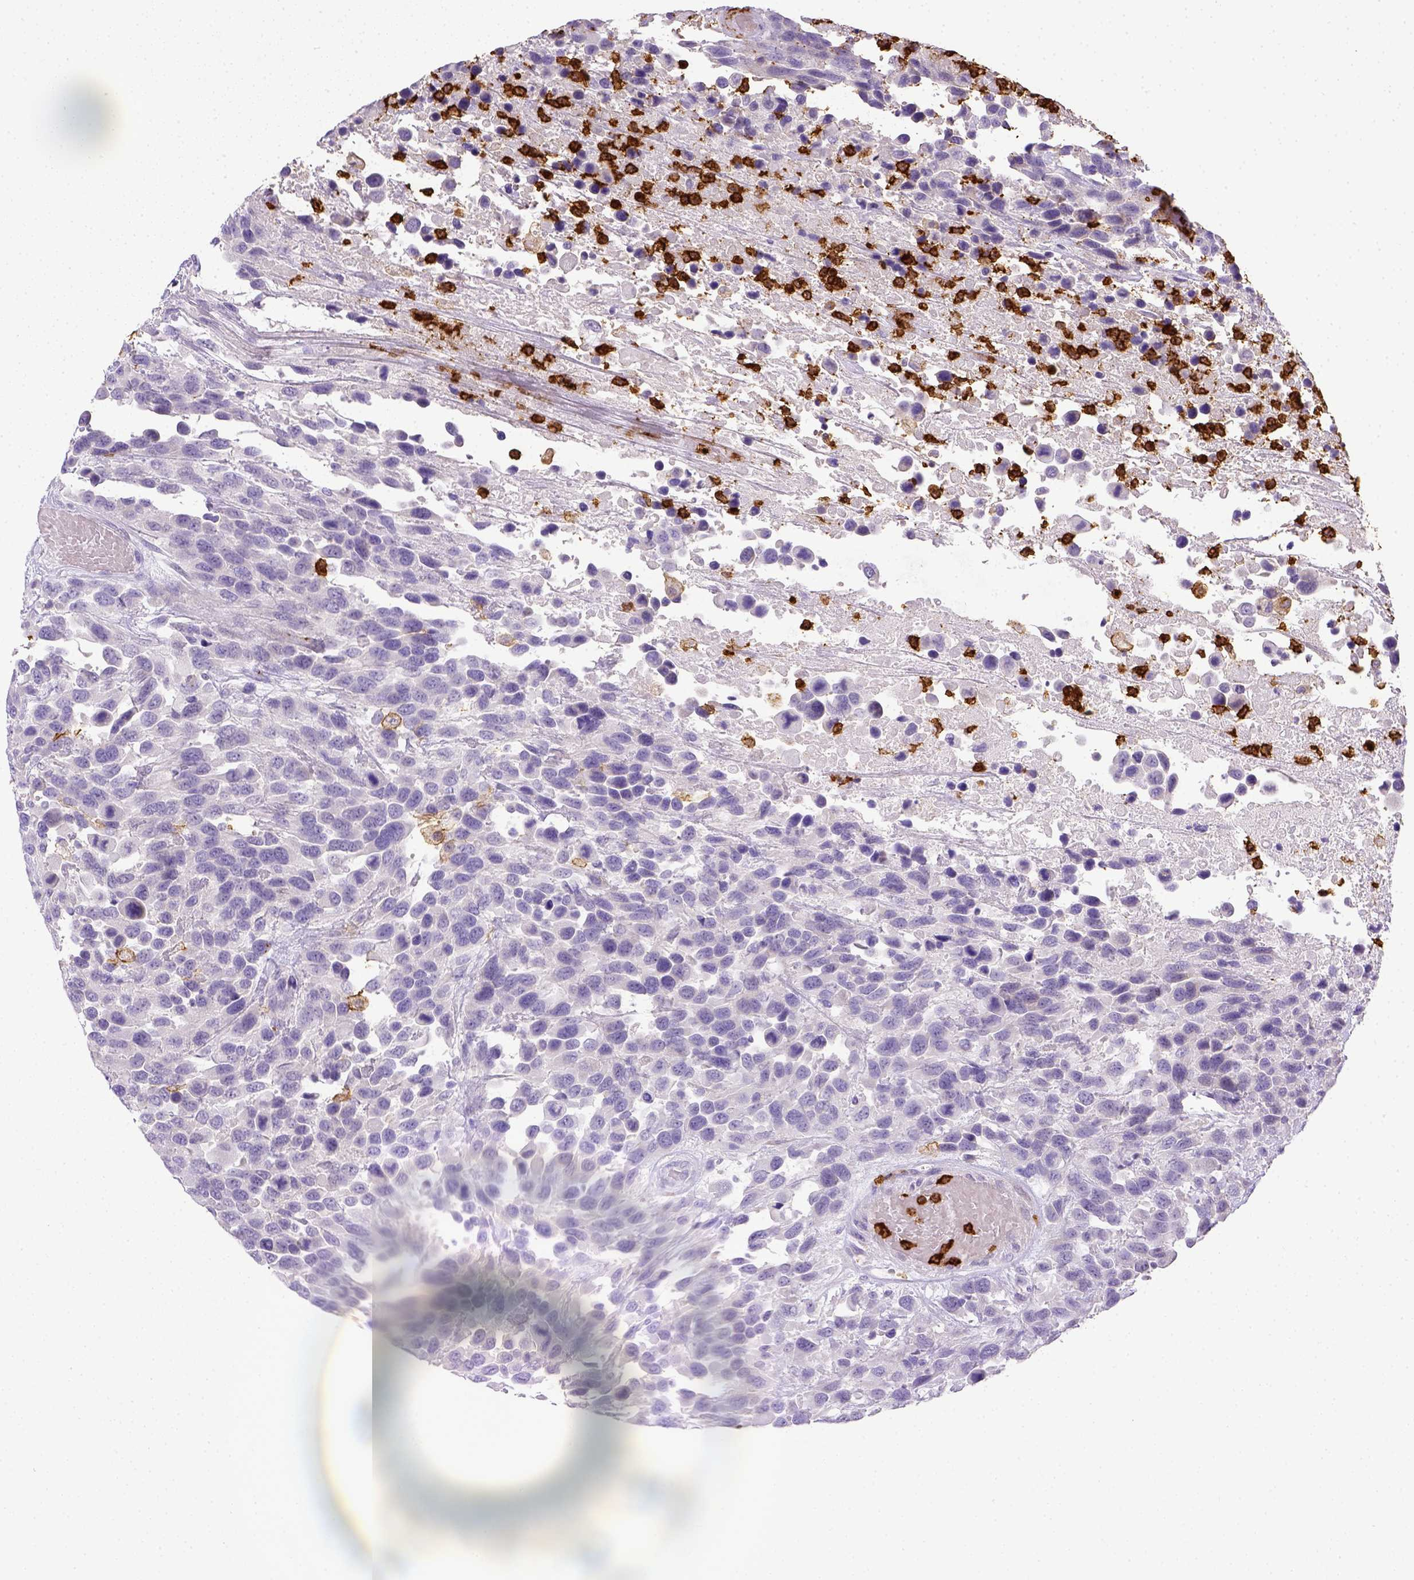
{"staining": {"intensity": "negative", "quantity": "none", "location": "none"}, "tissue": "urothelial cancer", "cell_type": "Tumor cells", "image_type": "cancer", "snomed": [{"axis": "morphology", "description": "Urothelial carcinoma, High grade"}, {"axis": "topography", "description": "Urinary bladder"}], "caption": "High magnification brightfield microscopy of urothelial cancer stained with DAB (brown) and counterstained with hematoxylin (blue): tumor cells show no significant expression.", "gene": "ITGAM", "patient": {"sex": "female", "age": 70}}